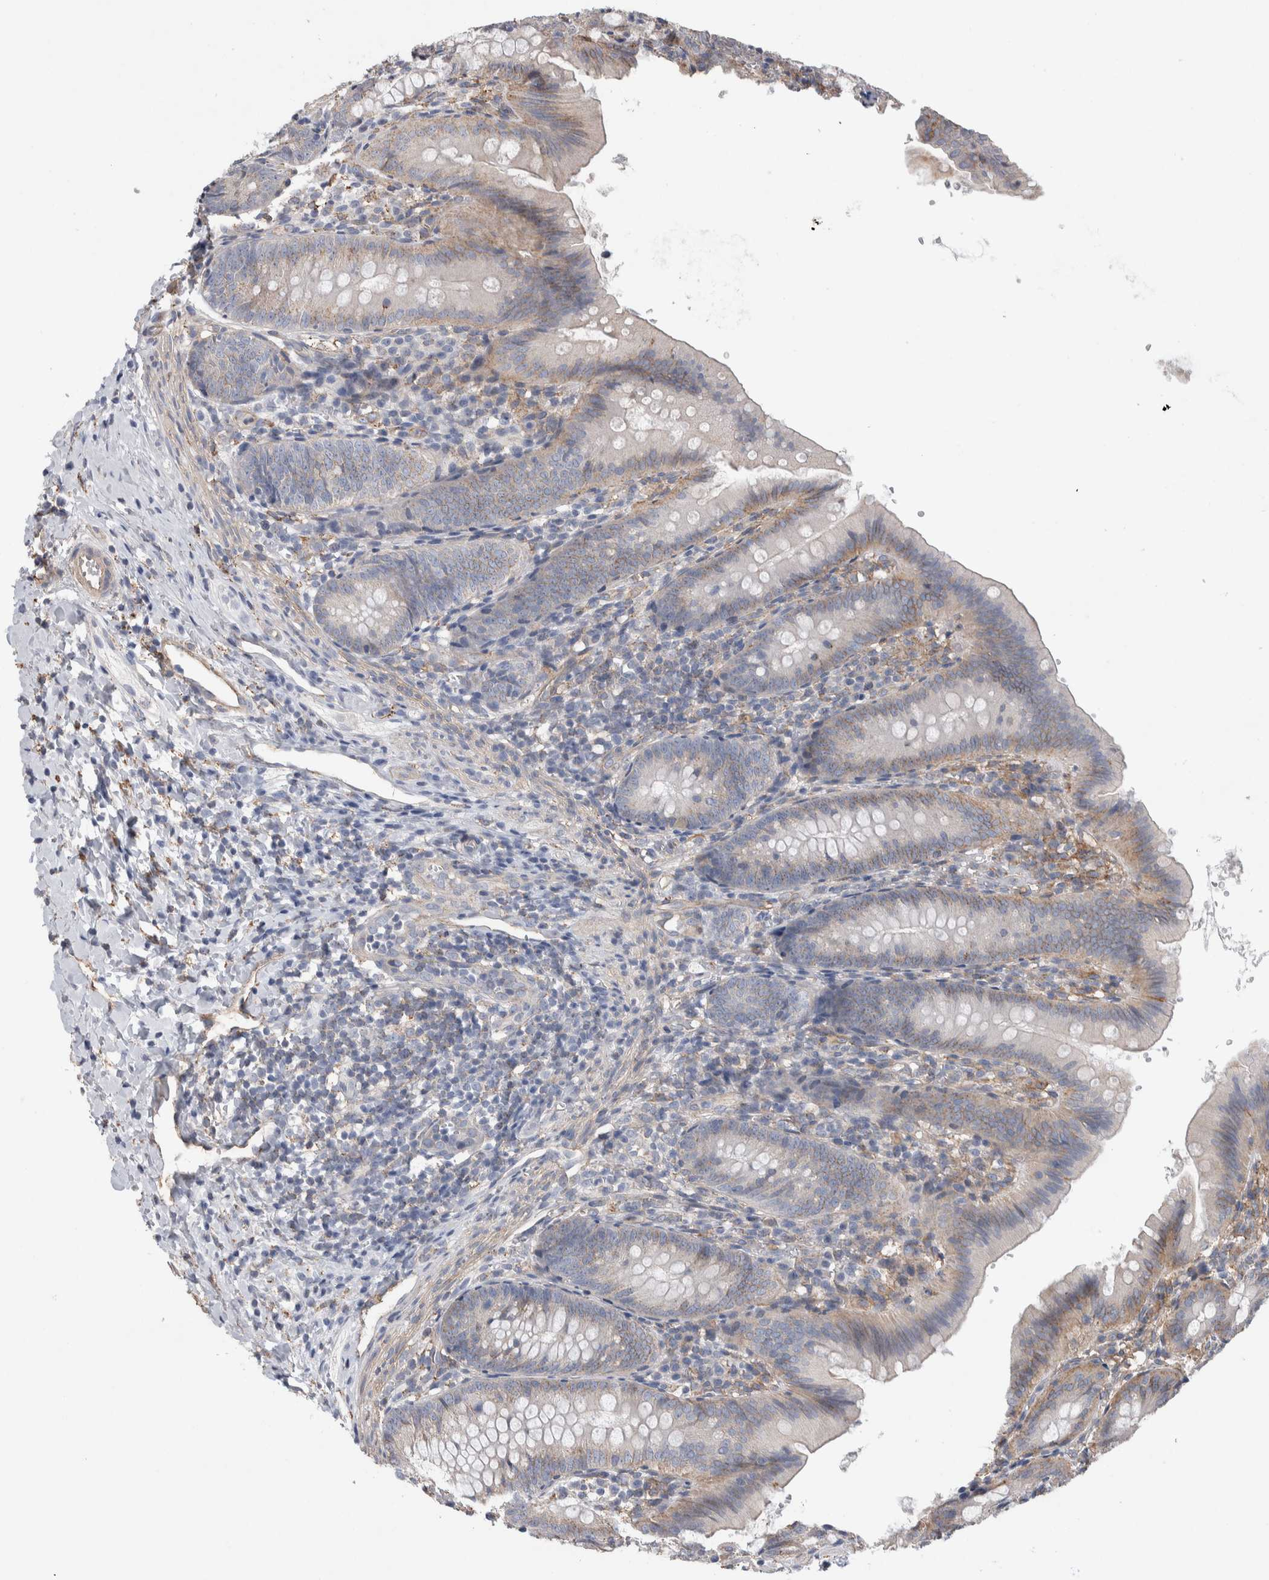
{"staining": {"intensity": "negative", "quantity": "none", "location": "none"}, "tissue": "appendix", "cell_type": "Glandular cells", "image_type": "normal", "snomed": [{"axis": "morphology", "description": "Normal tissue, NOS"}, {"axis": "topography", "description": "Appendix"}], "caption": "Immunohistochemistry (IHC) micrograph of unremarkable human appendix stained for a protein (brown), which displays no positivity in glandular cells. (Brightfield microscopy of DAB IHC at high magnification).", "gene": "GCNA", "patient": {"sex": "male", "age": 1}}